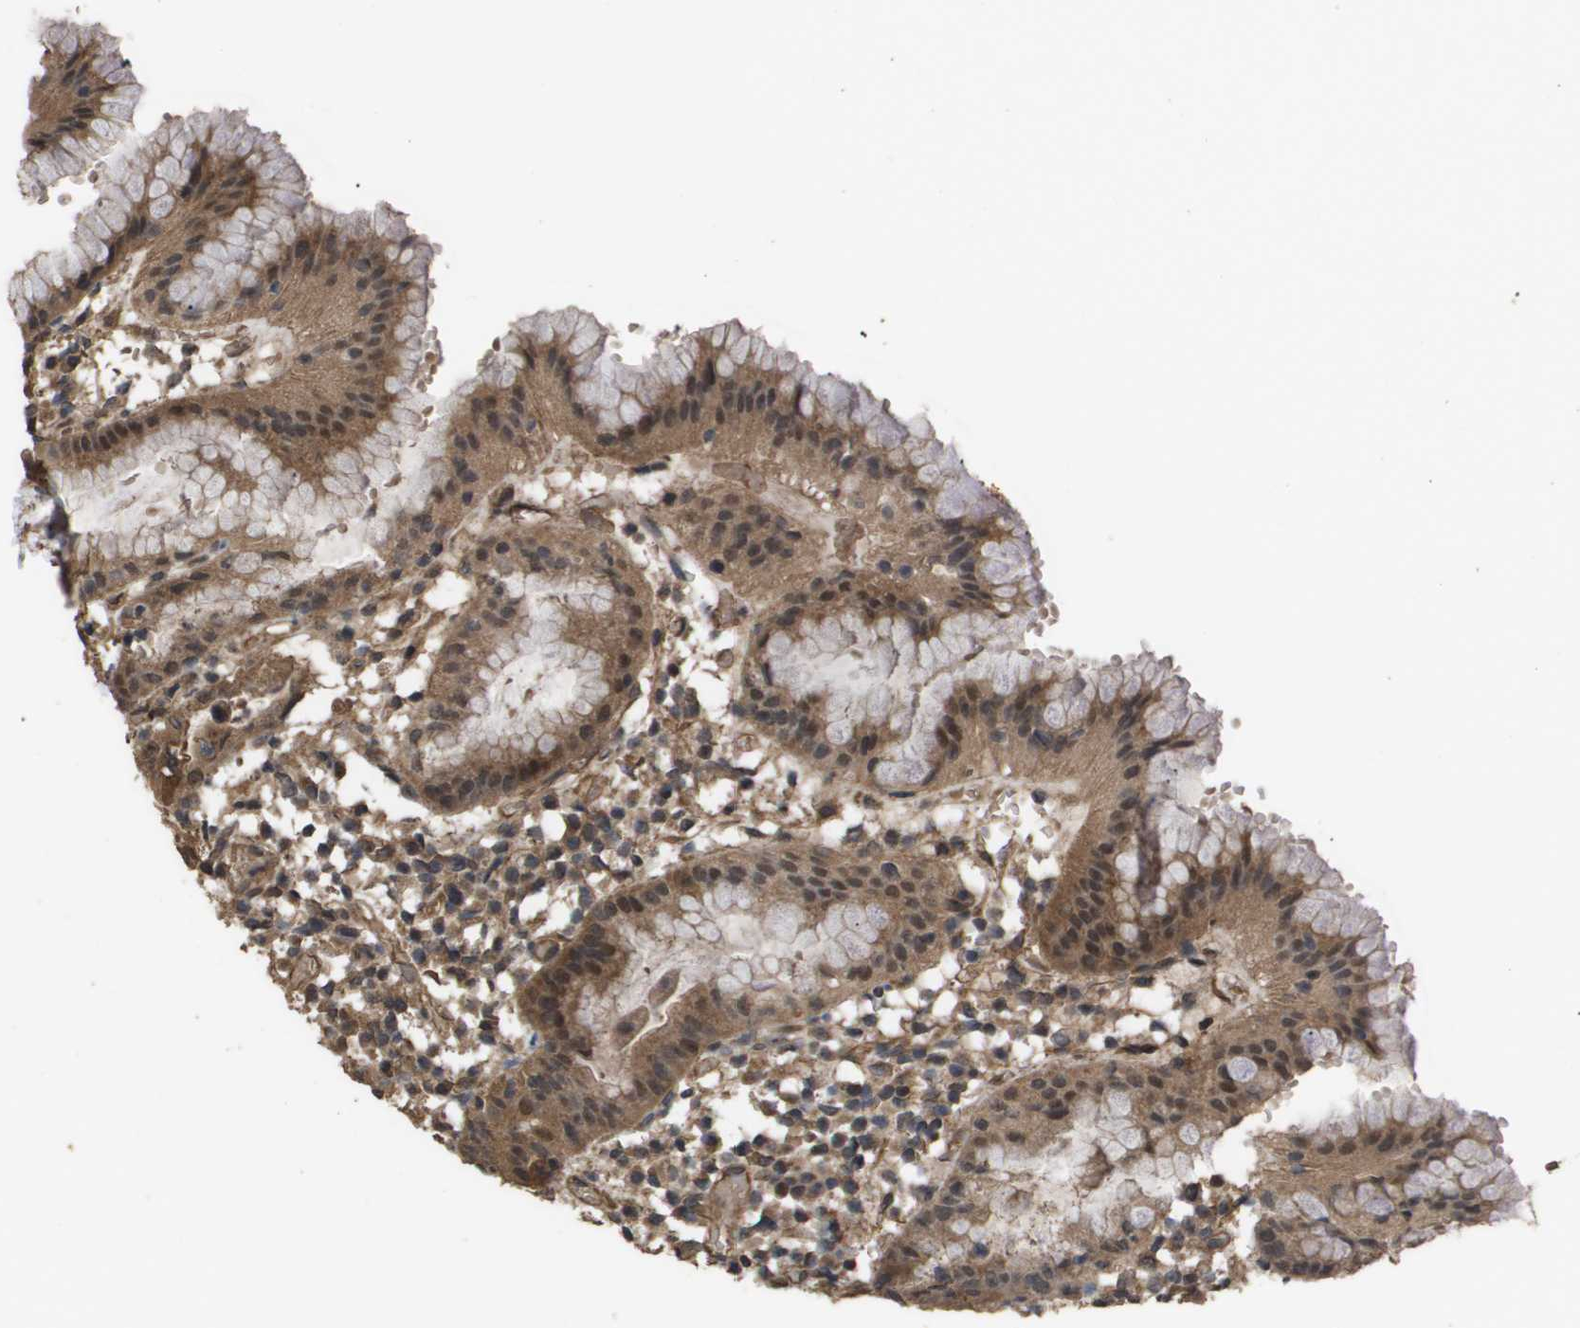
{"staining": {"intensity": "moderate", "quantity": ">75%", "location": "cytoplasmic/membranous"}, "tissue": "stomach", "cell_type": "Glandular cells", "image_type": "normal", "snomed": [{"axis": "morphology", "description": "Normal tissue, NOS"}, {"axis": "topography", "description": "Stomach"}, {"axis": "topography", "description": "Stomach, lower"}], "caption": "Brown immunohistochemical staining in benign human stomach displays moderate cytoplasmic/membranous expression in about >75% of glandular cells.", "gene": "CUL5", "patient": {"sex": "female", "age": 75}}